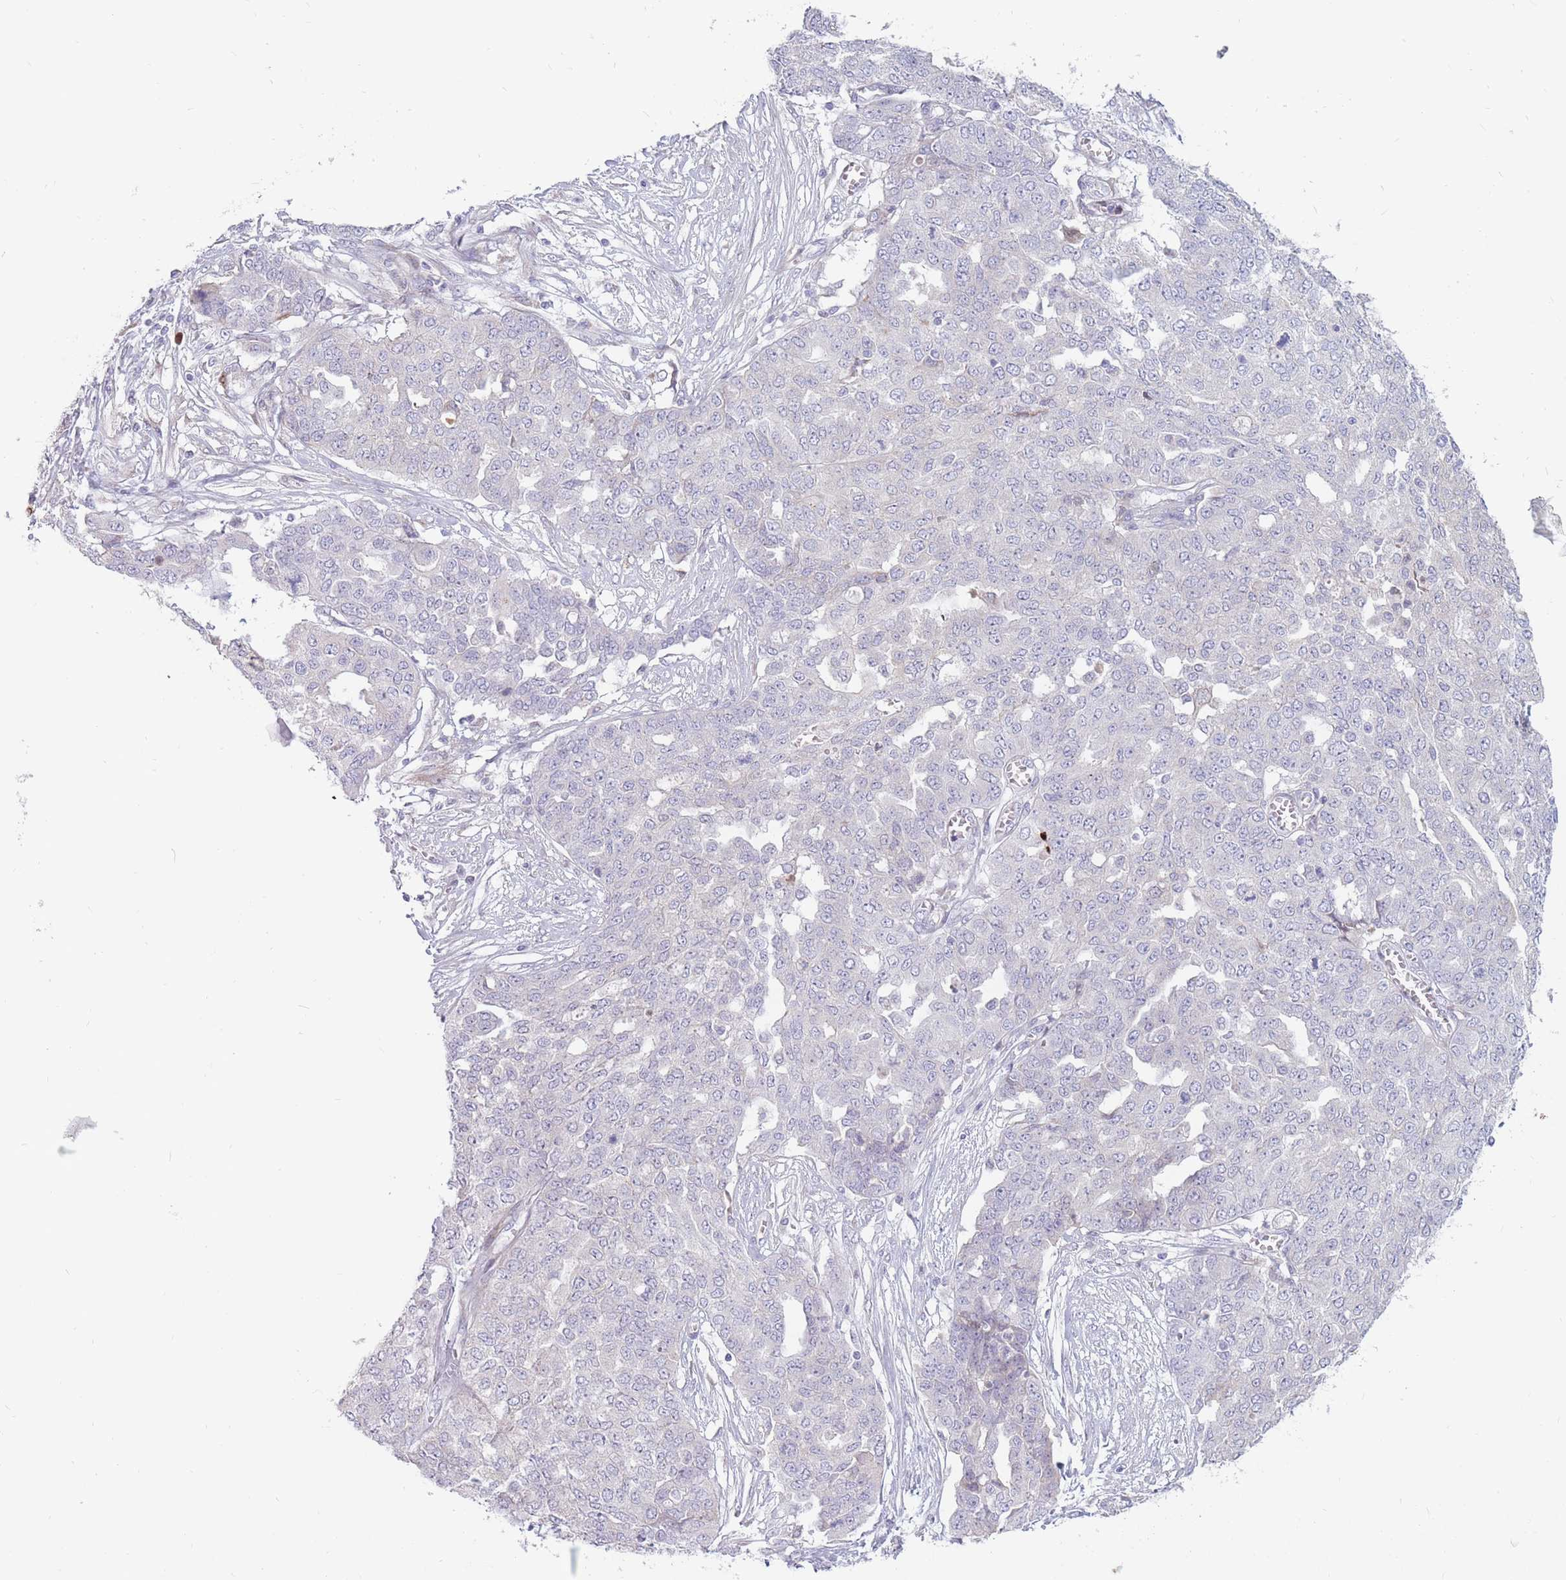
{"staining": {"intensity": "negative", "quantity": "none", "location": "none"}, "tissue": "ovarian cancer", "cell_type": "Tumor cells", "image_type": "cancer", "snomed": [{"axis": "morphology", "description": "Cystadenocarcinoma, serous, NOS"}, {"axis": "topography", "description": "Soft tissue"}, {"axis": "topography", "description": "Ovary"}], "caption": "Tumor cells show no significant protein expression in ovarian cancer.", "gene": "PTGDR", "patient": {"sex": "female", "age": 57}}